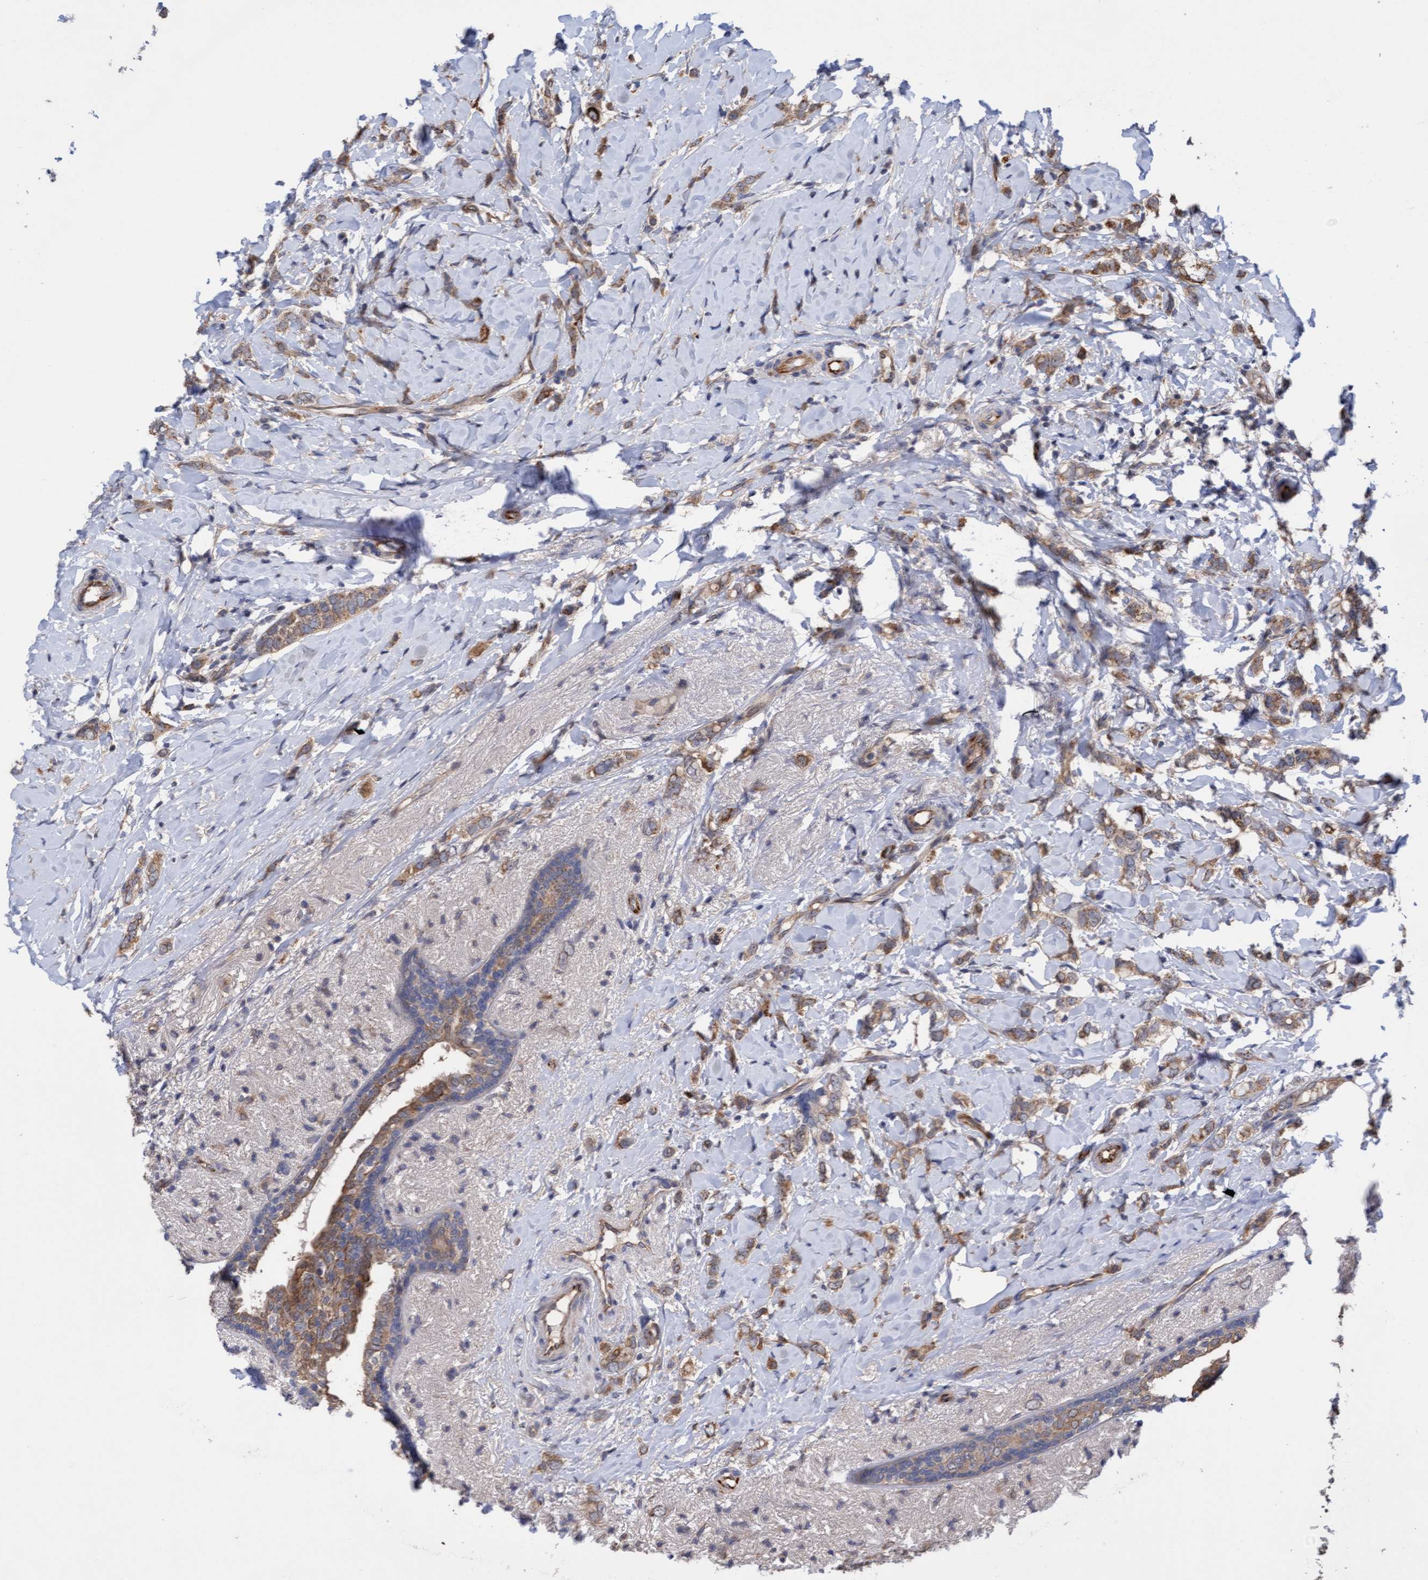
{"staining": {"intensity": "moderate", "quantity": ">75%", "location": "cytoplasmic/membranous"}, "tissue": "breast cancer", "cell_type": "Tumor cells", "image_type": "cancer", "snomed": [{"axis": "morphology", "description": "Normal tissue, NOS"}, {"axis": "morphology", "description": "Lobular carcinoma"}, {"axis": "topography", "description": "Breast"}], "caption": "Immunohistochemistry (IHC) histopathology image of human breast cancer stained for a protein (brown), which shows medium levels of moderate cytoplasmic/membranous positivity in approximately >75% of tumor cells.", "gene": "ITFG1", "patient": {"sex": "female", "age": 47}}